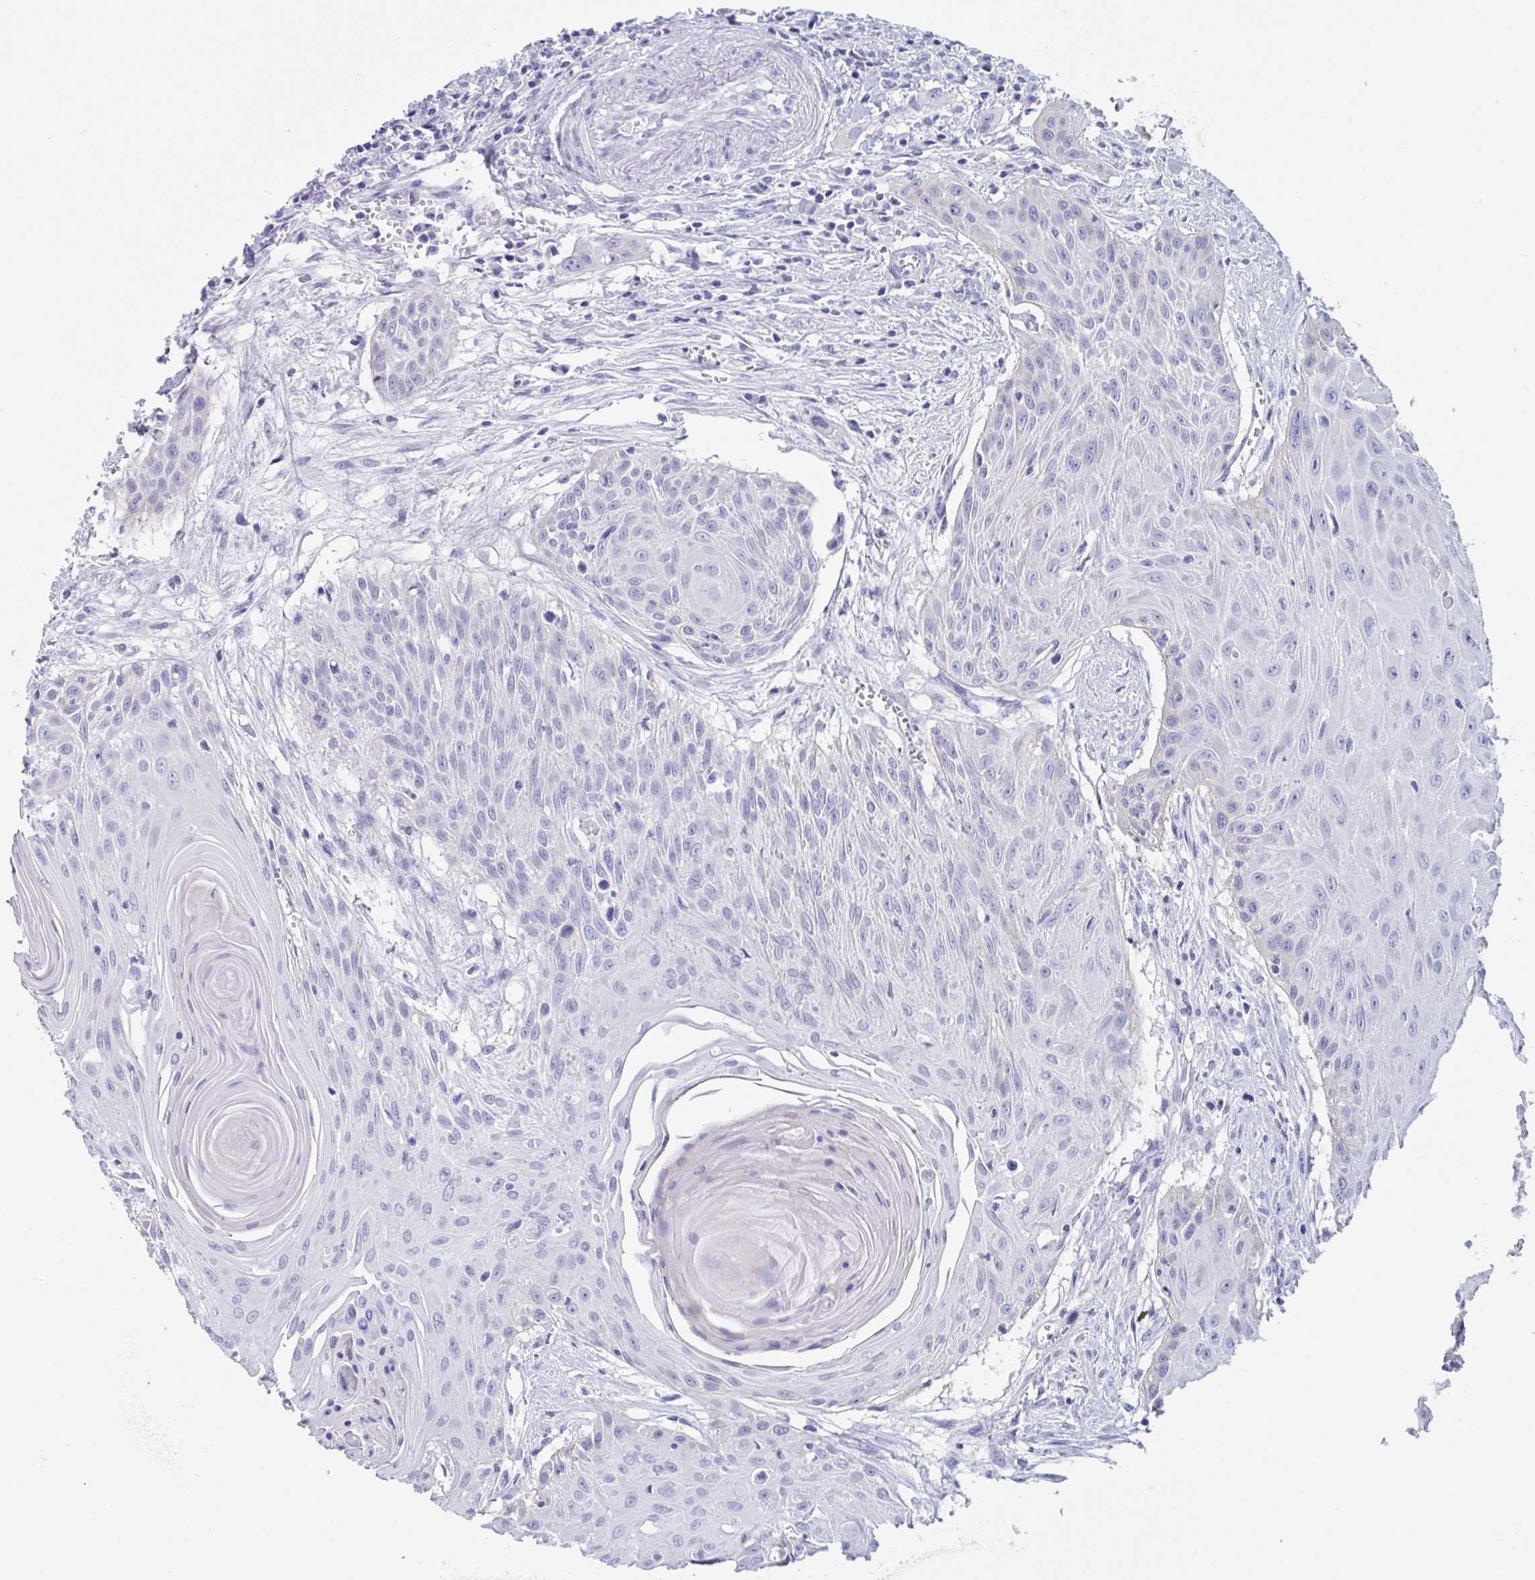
{"staining": {"intensity": "negative", "quantity": "none", "location": "none"}, "tissue": "head and neck cancer", "cell_type": "Tumor cells", "image_type": "cancer", "snomed": [{"axis": "morphology", "description": "Squamous cell carcinoma, NOS"}, {"axis": "topography", "description": "Lymph node"}, {"axis": "topography", "description": "Salivary gland"}, {"axis": "topography", "description": "Head-Neck"}], "caption": "There is no significant staining in tumor cells of head and neck squamous cell carcinoma. (IHC, brightfield microscopy, high magnification).", "gene": "ZPBP", "patient": {"sex": "female", "age": 74}}